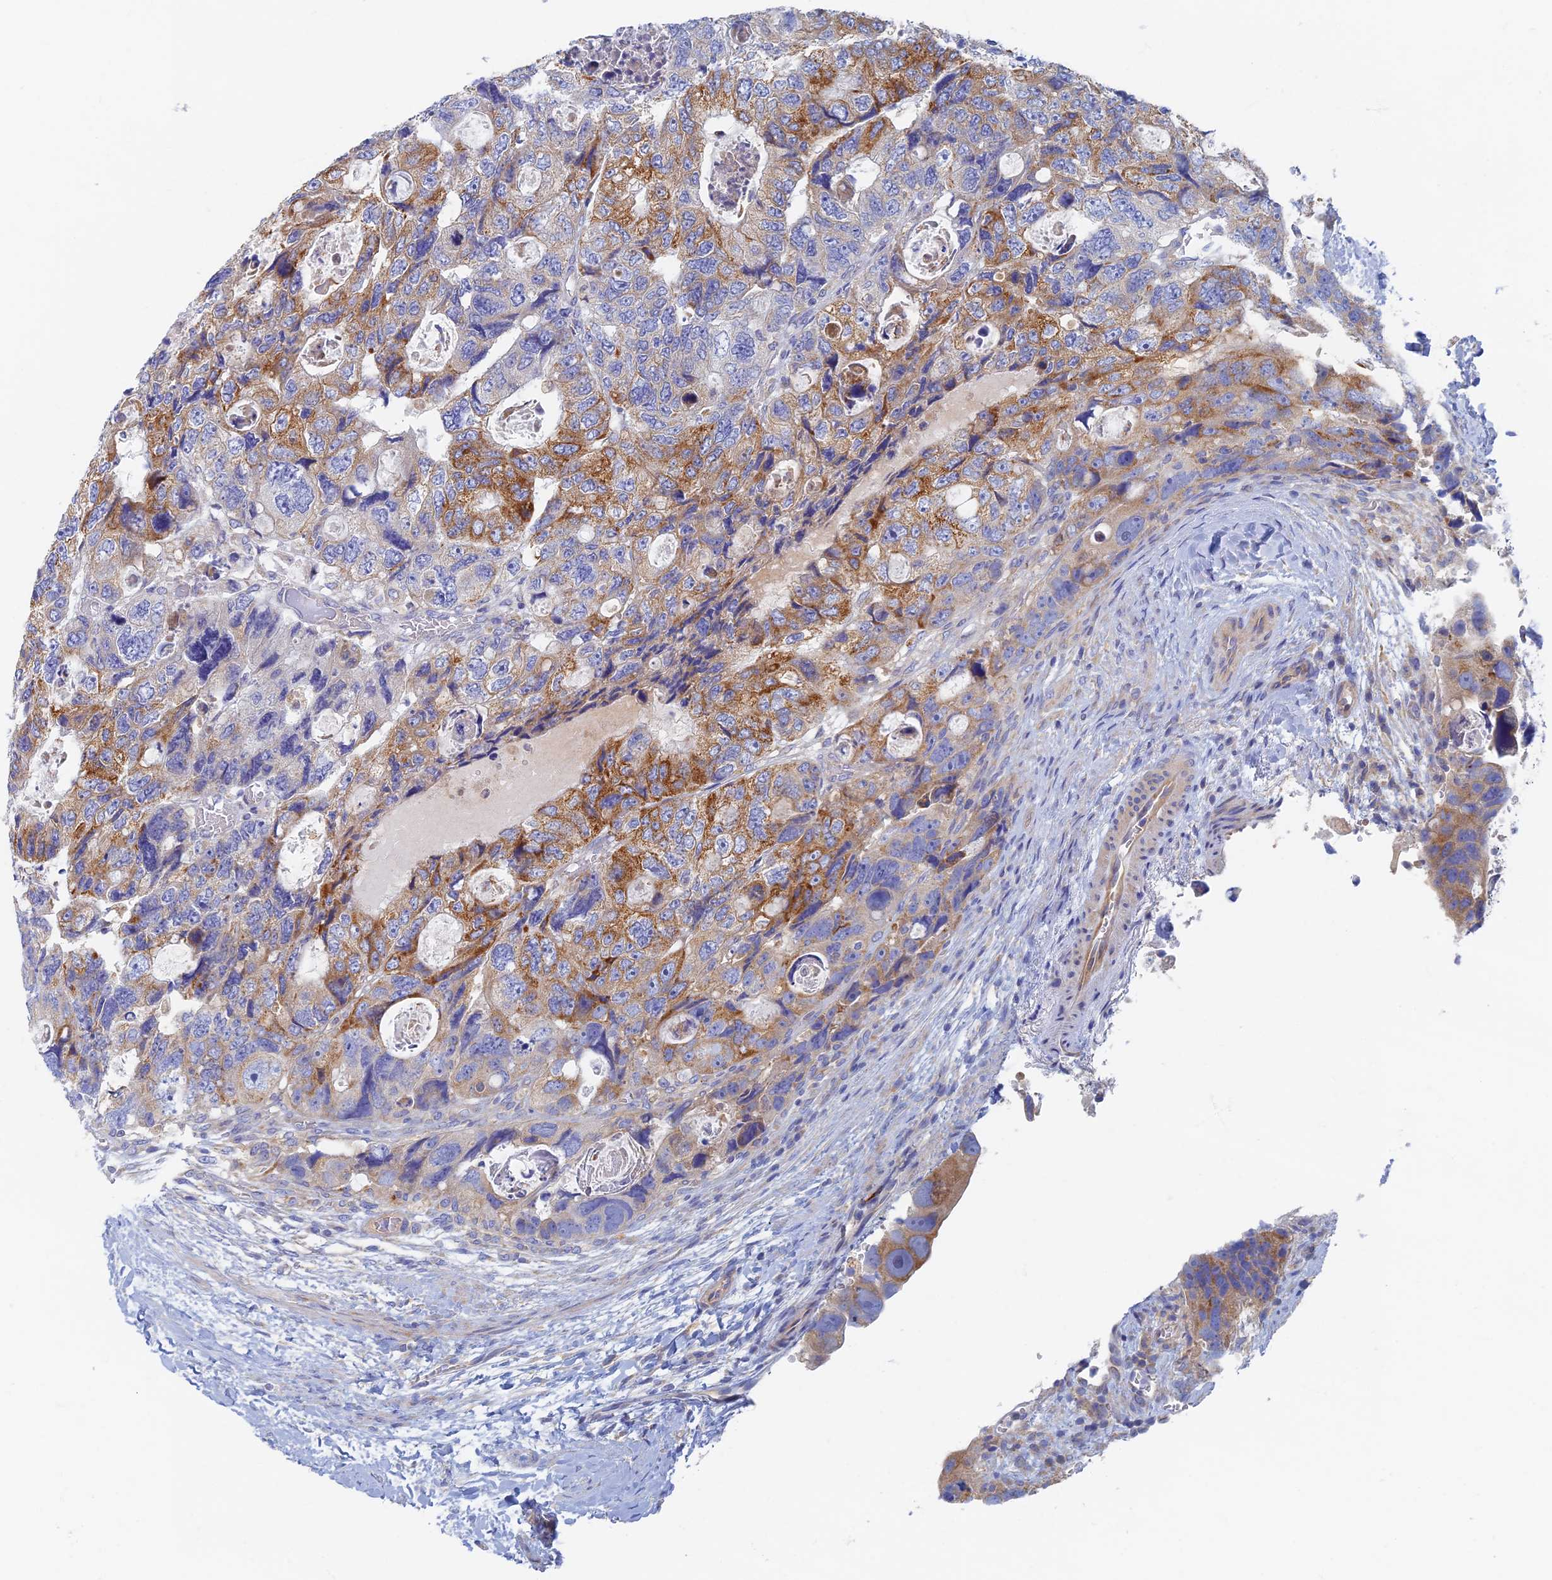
{"staining": {"intensity": "moderate", "quantity": "25%-75%", "location": "cytoplasmic/membranous"}, "tissue": "colorectal cancer", "cell_type": "Tumor cells", "image_type": "cancer", "snomed": [{"axis": "morphology", "description": "Adenocarcinoma, NOS"}, {"axis": "topography", "description": "Rectum"}], "caption": "The image exhibits immunohistochemical staining of colorectal adenocarcinoma. There is moderate cytoplasmic/membranous positivity is identified in approximately 25%-75% of tumor cells. (DAB IHC with brightfield microscopy, high magnification).", "gene": "TMEM44", "patient": {"sex": "male", "age": 59}}